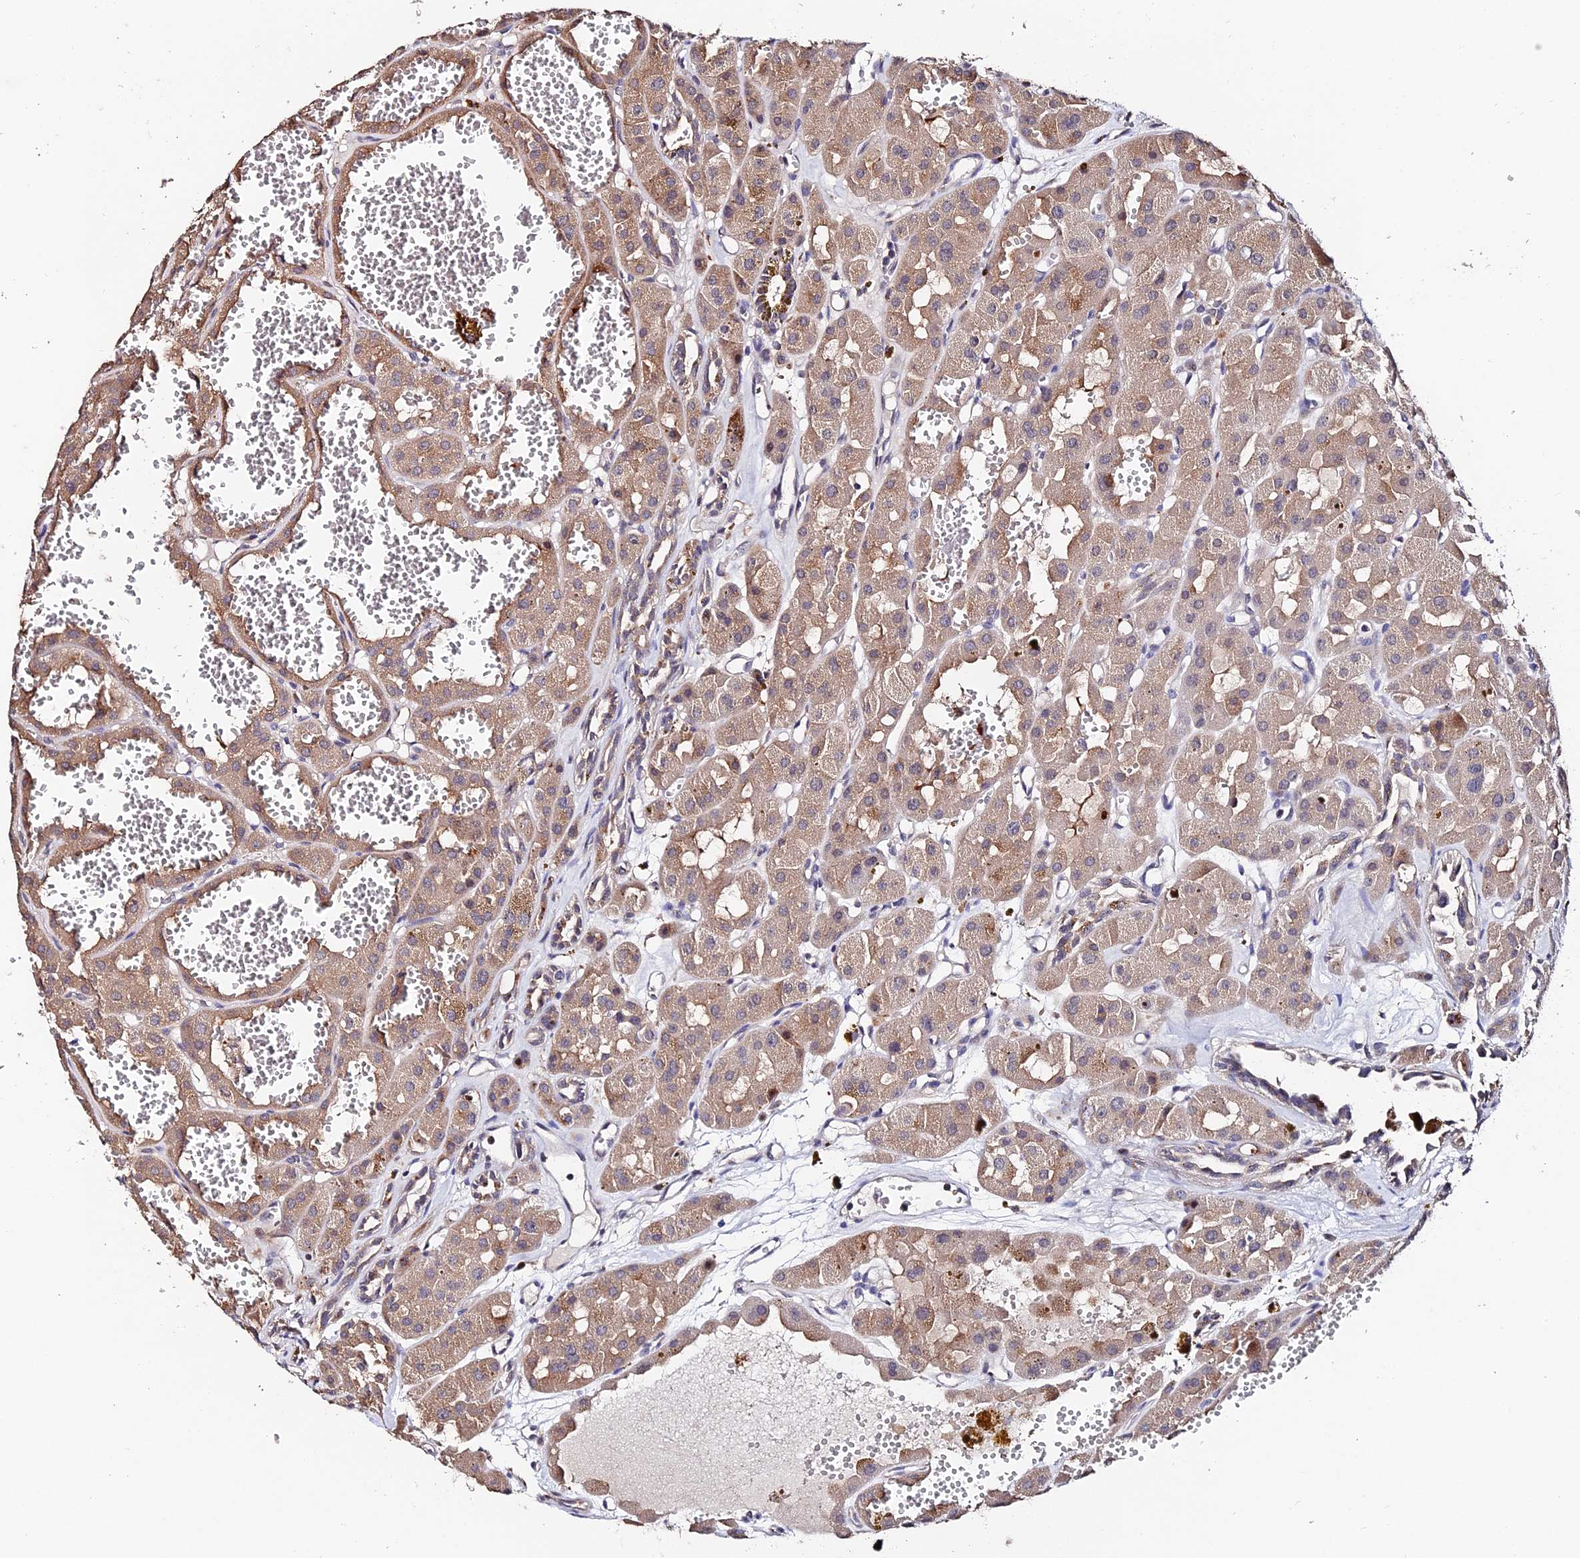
{"staining": {"intensity": "weak", "quantity": ">75%", "location": "cytoplasmic/membranous"}, "tissue": "renal cancer", "cell_type": "Tumor cells", "image_type": "cancer", "snomed": [{"axis": "morphology", "description": "Carcinoma, NOS"}, {"axis": "topography", "description": "Kidney"}], "caption": "An image showing weak cytoplasmic/membranous staining in approximately >75% of tumor cells in renal cancer, as visualized by brown immunohistochemical staining.", "gene": "ACTR5", "patient": {"sex": "female", "age": 75}}